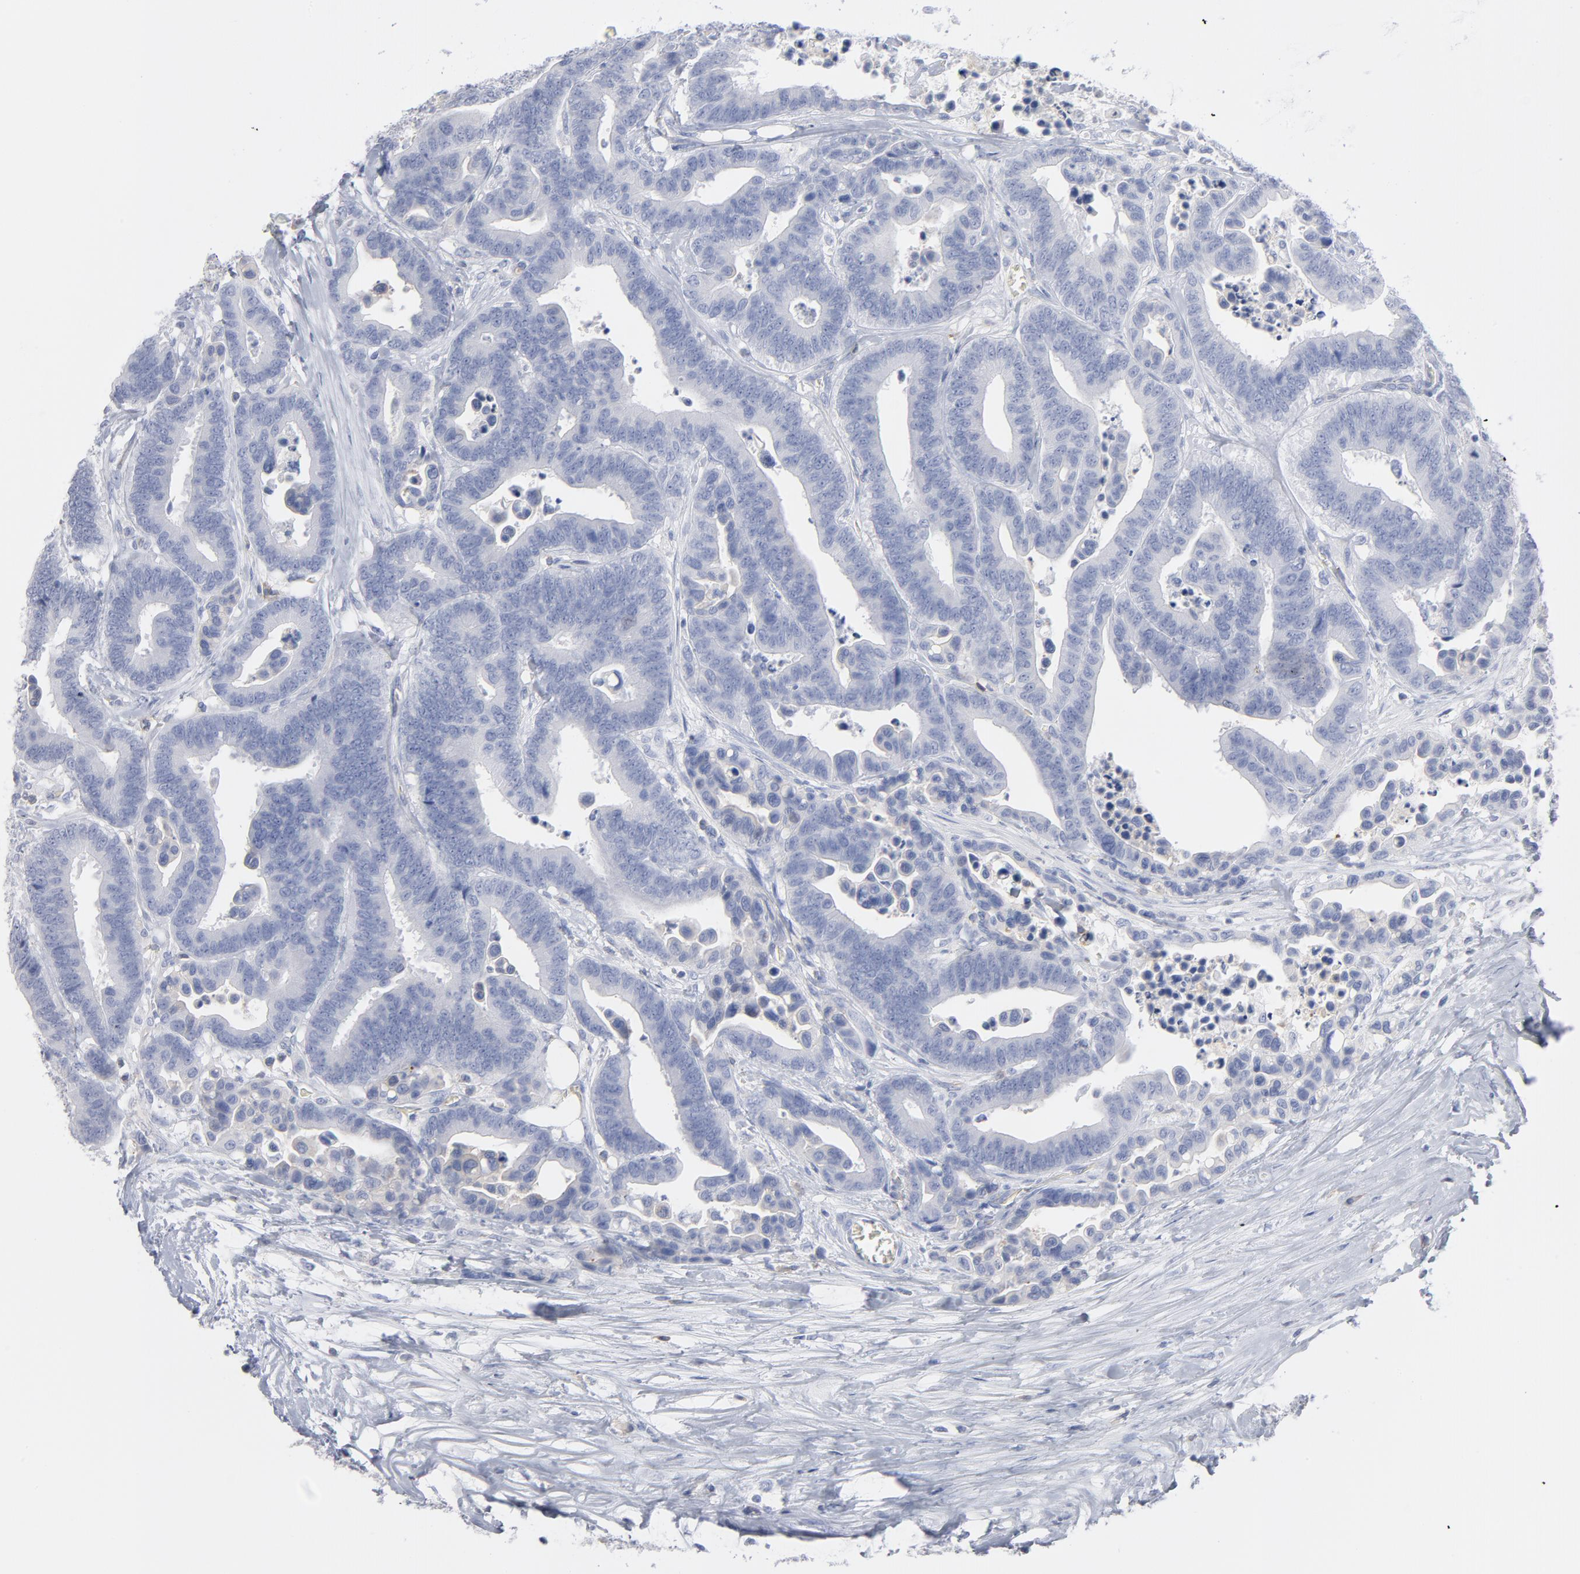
{"staining": {"intensity": "negative", "quantity": "none", "location": "none"}, "tissue": "colorectal cancer", "cell_type": "Tumor cells", "image_type": "cancer", "snomed": [{"axis": "morphology", "description": "Adenocarcinoma, NOS"}, {"axis": "topography", "description": "Colon"}], "caption": "Tumor cells are negative for protein expression in human colorectal cancer.", "gene": "P2RY8", "patient": {"sex": "male", "age": 82}}